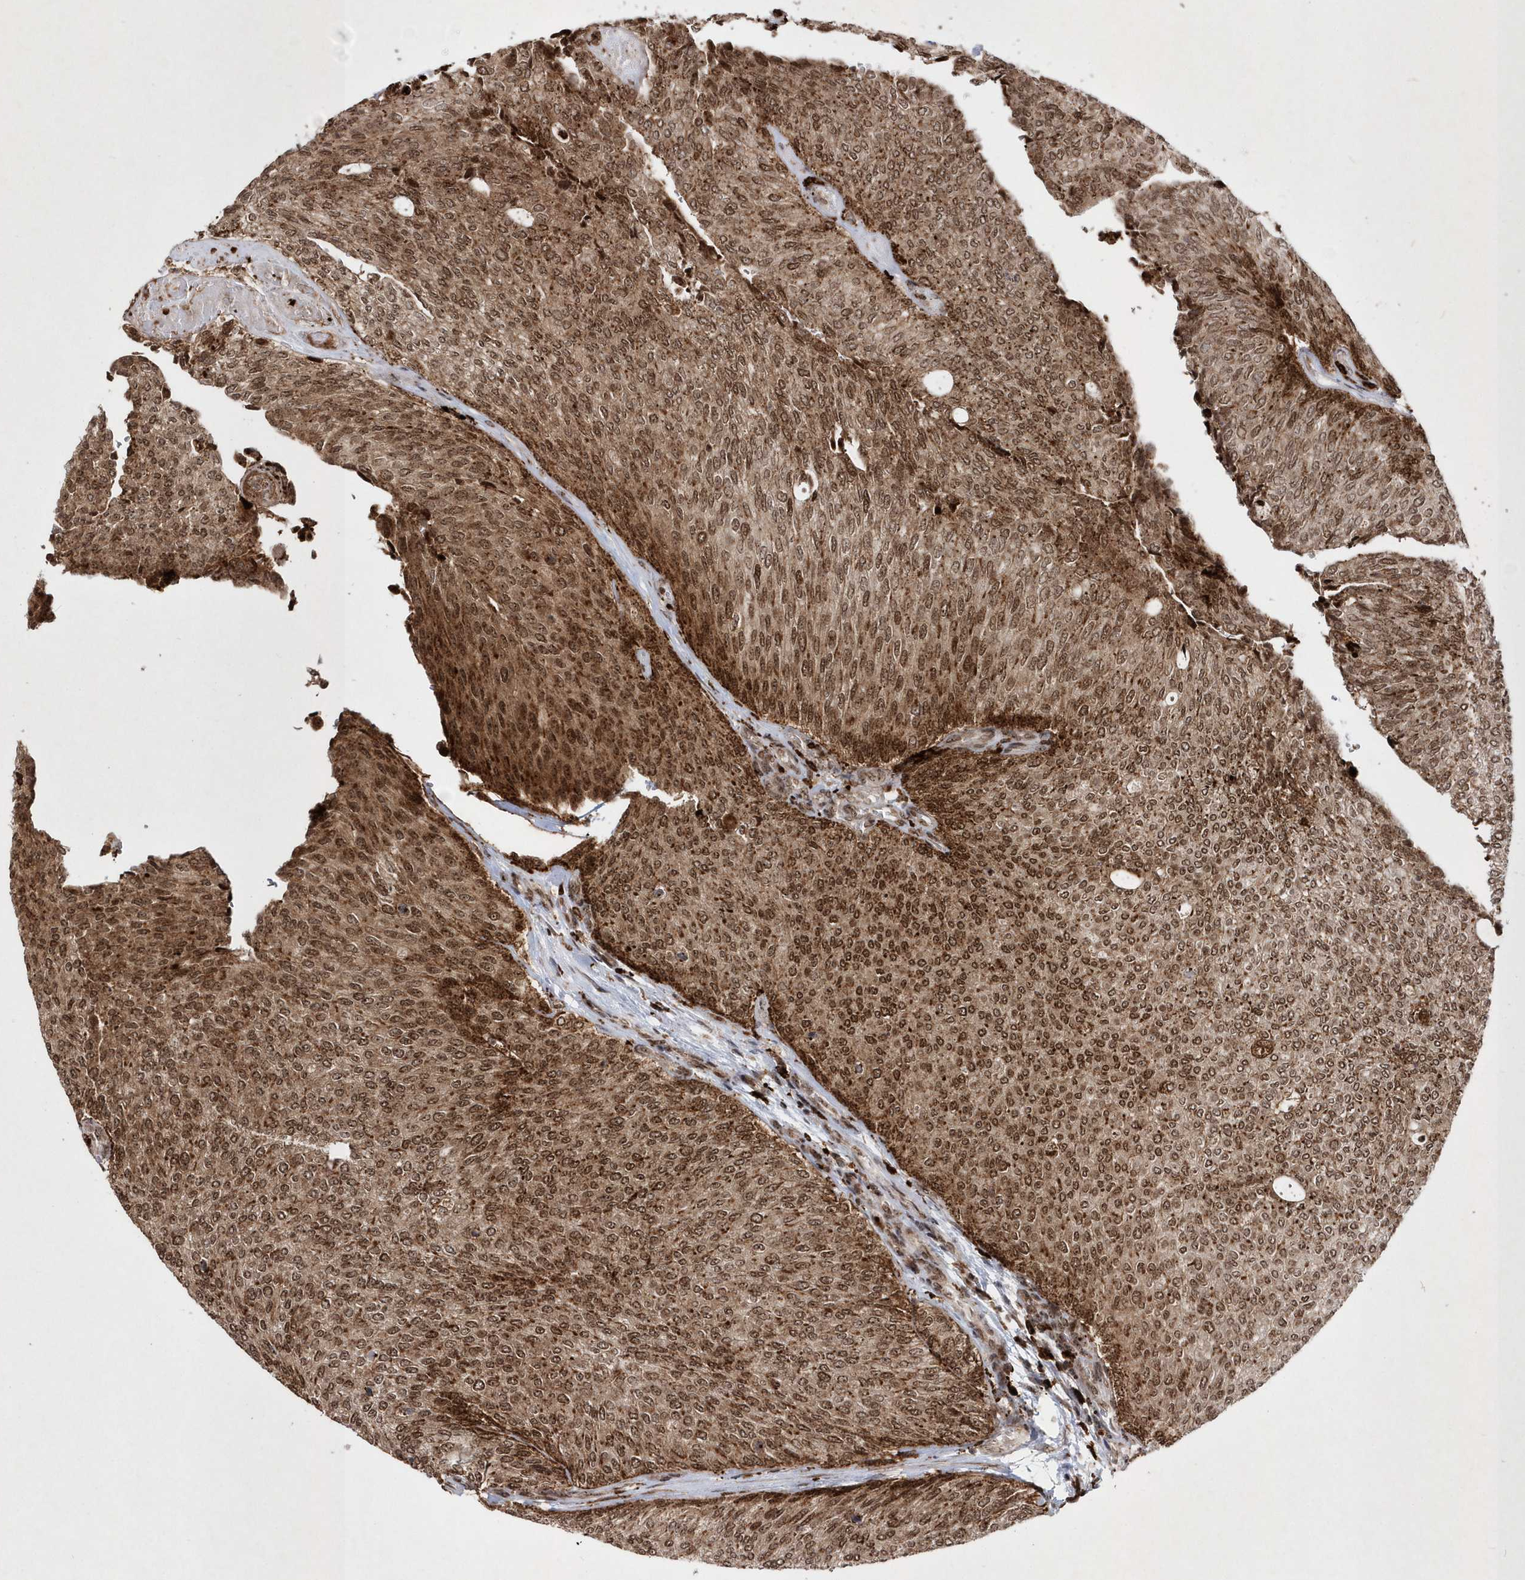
{"staining": {"intensity": "moderate", "quantity": ">75%", "location": "cytoplasmic/membranous"}, "tissue": "urothelial cancer", "cell_type": "Tumor cells", "image_type": "cancer", "snomed": [{"axis": "morphology", "description": "Urothelial carcinoma, Low grade"}, {"axis": "topography", "description": "Urinary bladder"}], "caption": "DAB (3,3'-diaminobenzidine) immunohistochemical staining of urothelial cancer demonstrates moderate cytoplasmic/membranous protein staining in approximately >75% of tumor cells.", "gene": "SOWAHB", "patient": {"sex": "female", "age": 79}}